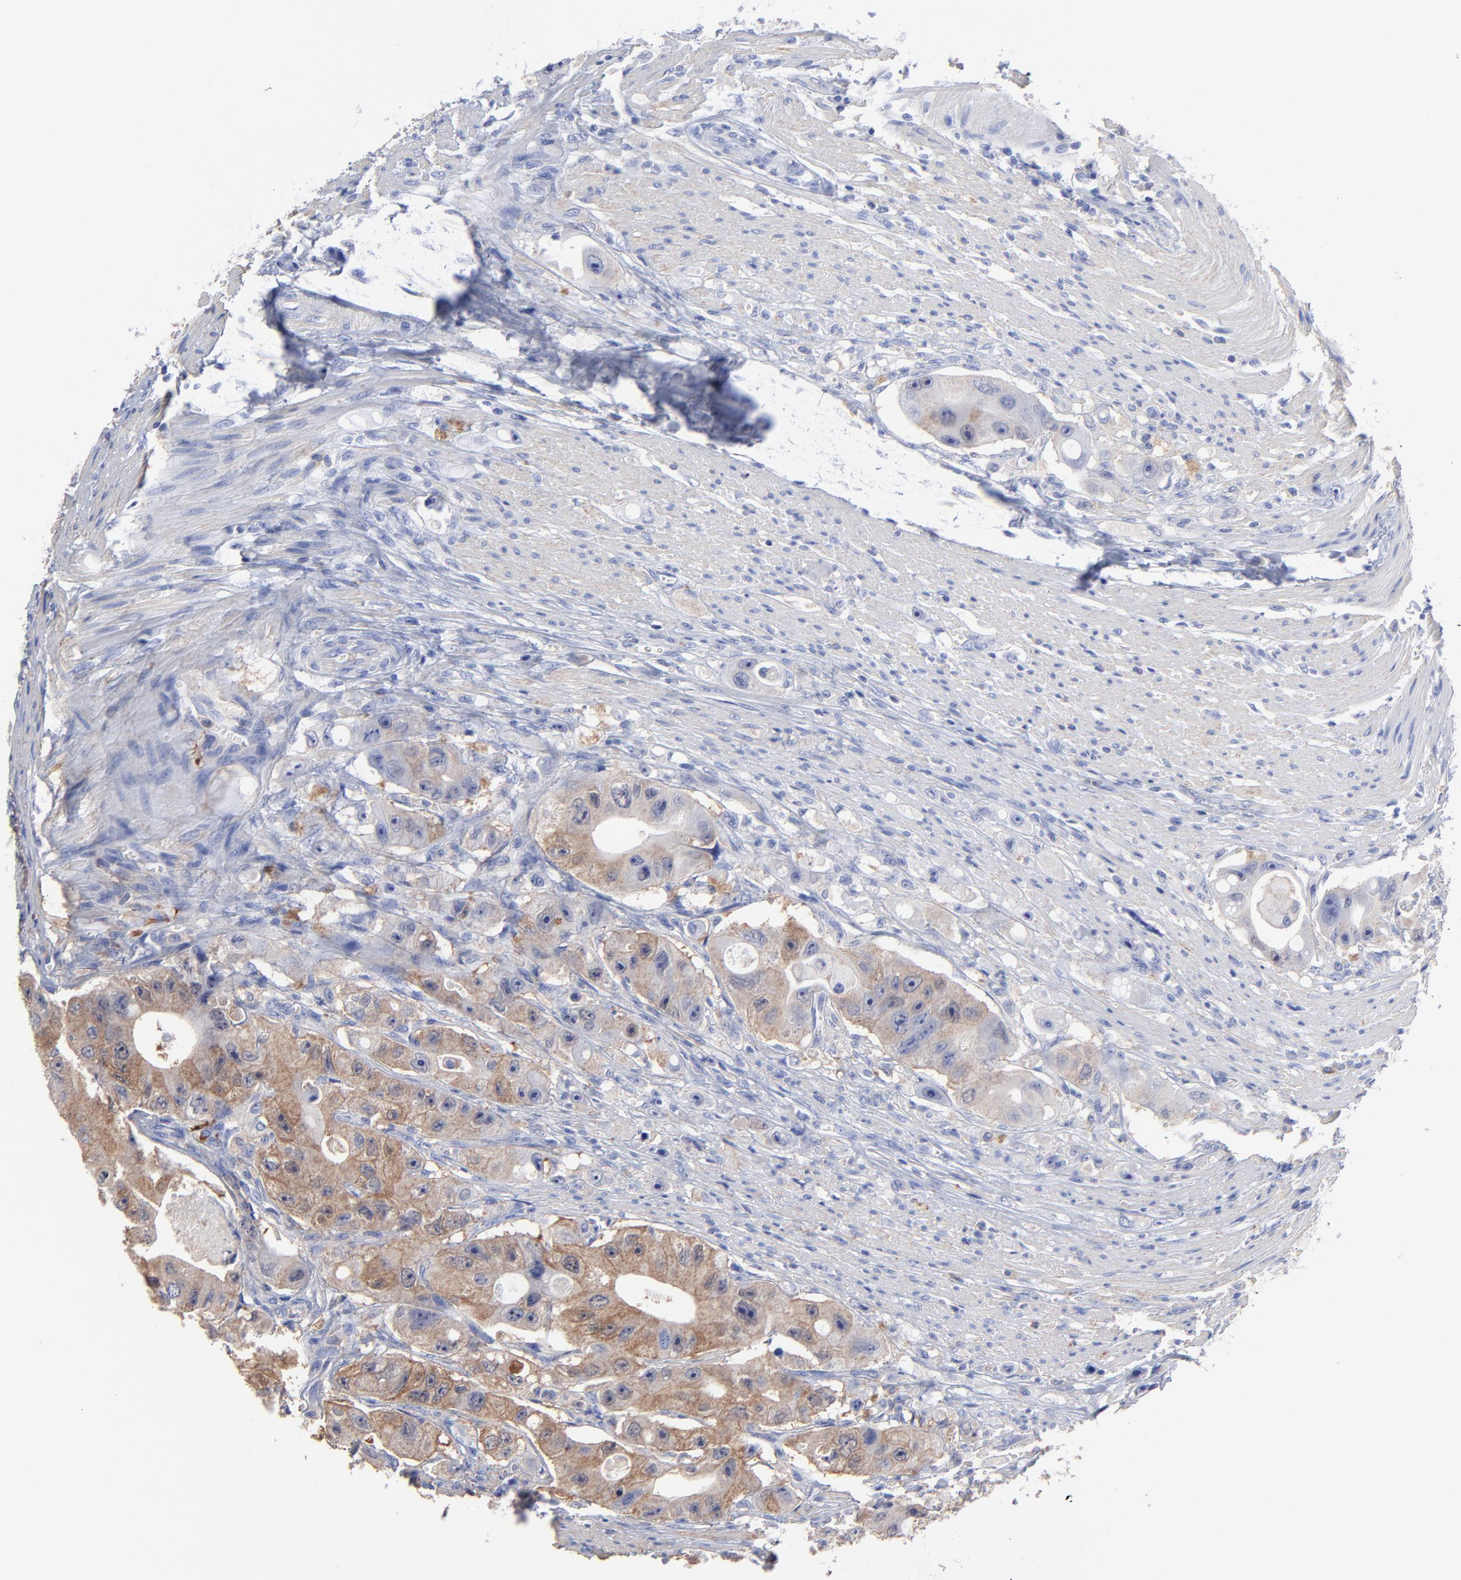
{"staining": {"intensity": "moderate", "quantity": "25%-75%", "location": "cytoplasmic/membranous"}, "tissue": "colorectal cancer", "cell_type": "Tumor cells", "image_type": "cancer", "snomed": [{"axis": "morphology", "description": "Adenocarcinoma, NOS"}, {"axis": "topography", "description": "Colon"}], "caption": "The immunohistochemical stain highlights moderate cytoplasmic/membranous staining in tumor cells of adenocarcinoma (colorectal) tissue. (IHC, brightfield microscopy, high magnification).", "gene": "ASL", "patient": {"sex": "female", "age": 46}}